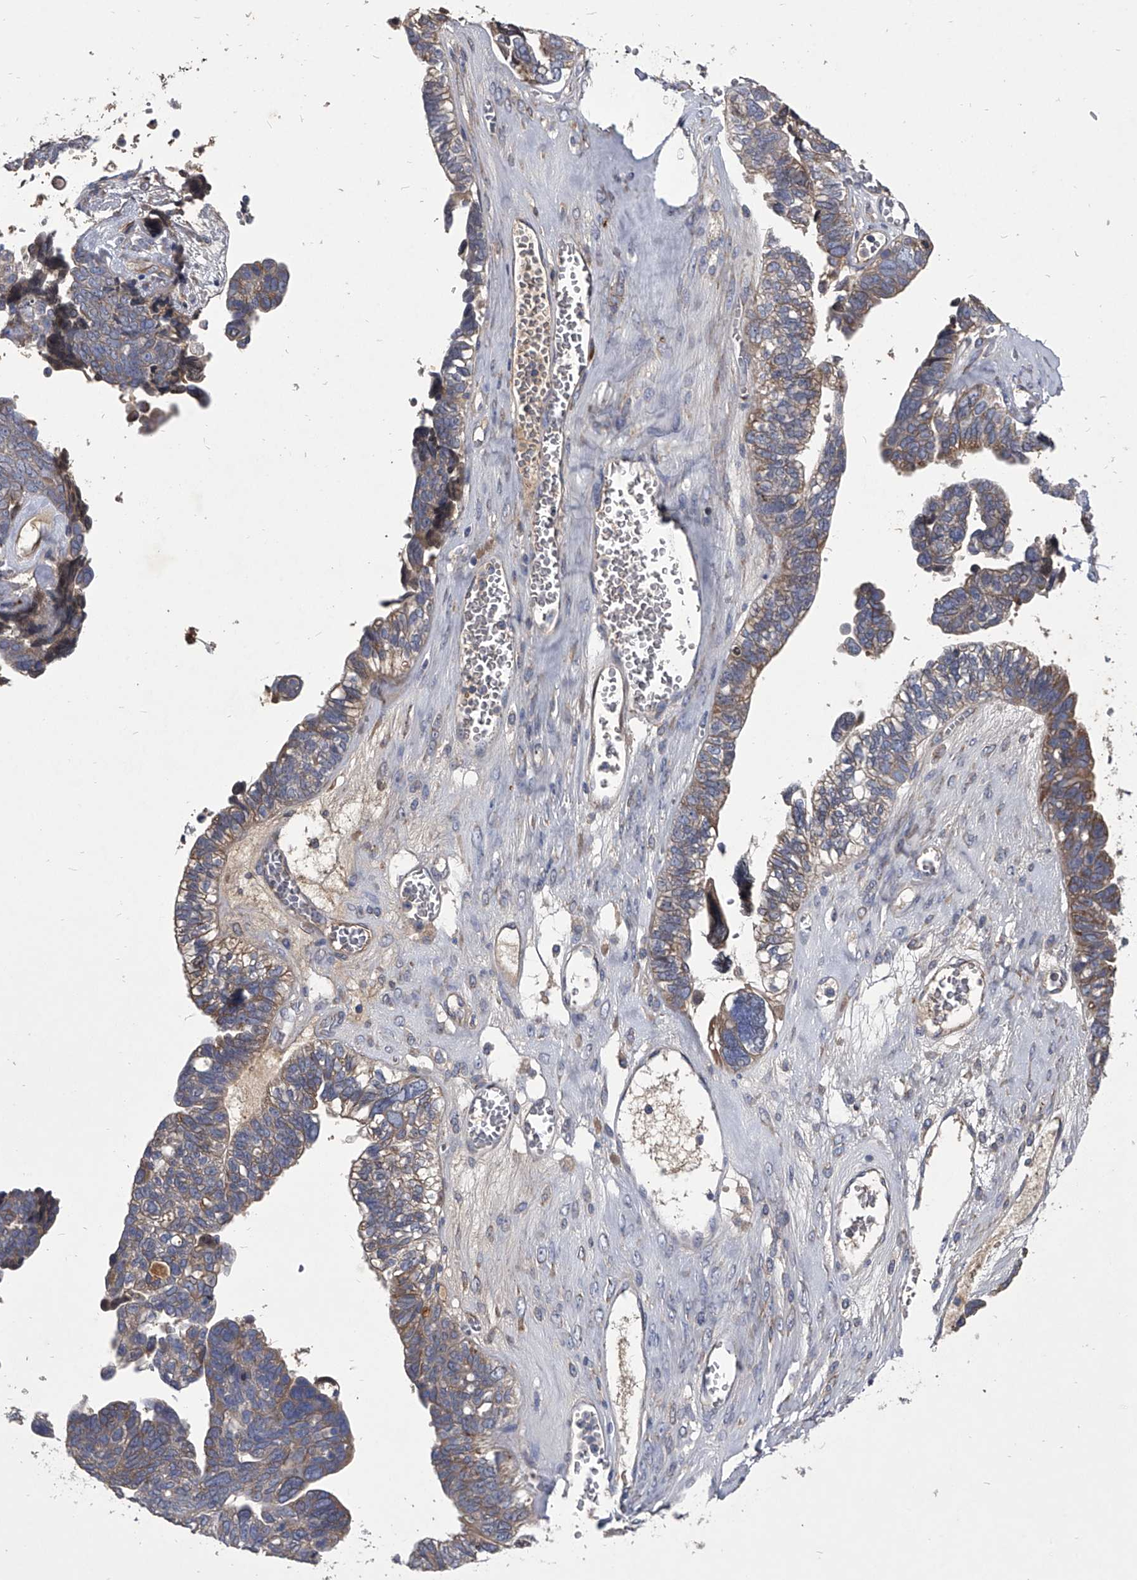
{"staining": {"intensity": "weak", "quantity": "<25%", "location": "cytoplasmic/membranous"}, "tissue": "ovarian cancer", "cell_type": "Tumor cells", "image_type": "cancer", "snomed": [{"axis": "morphology", "description": "Cystadenocarcinoma, serous, NOS"}, {"axis": "topography", "description": "Ovary"}], "caption": "This is an immunohistochemistry histopathology image of serous cystadenocarcinoma (ovarian). There is no positivity in tumor cells.", "gene": "CCR4", "patient": {"sex": "female", "age": 79}}